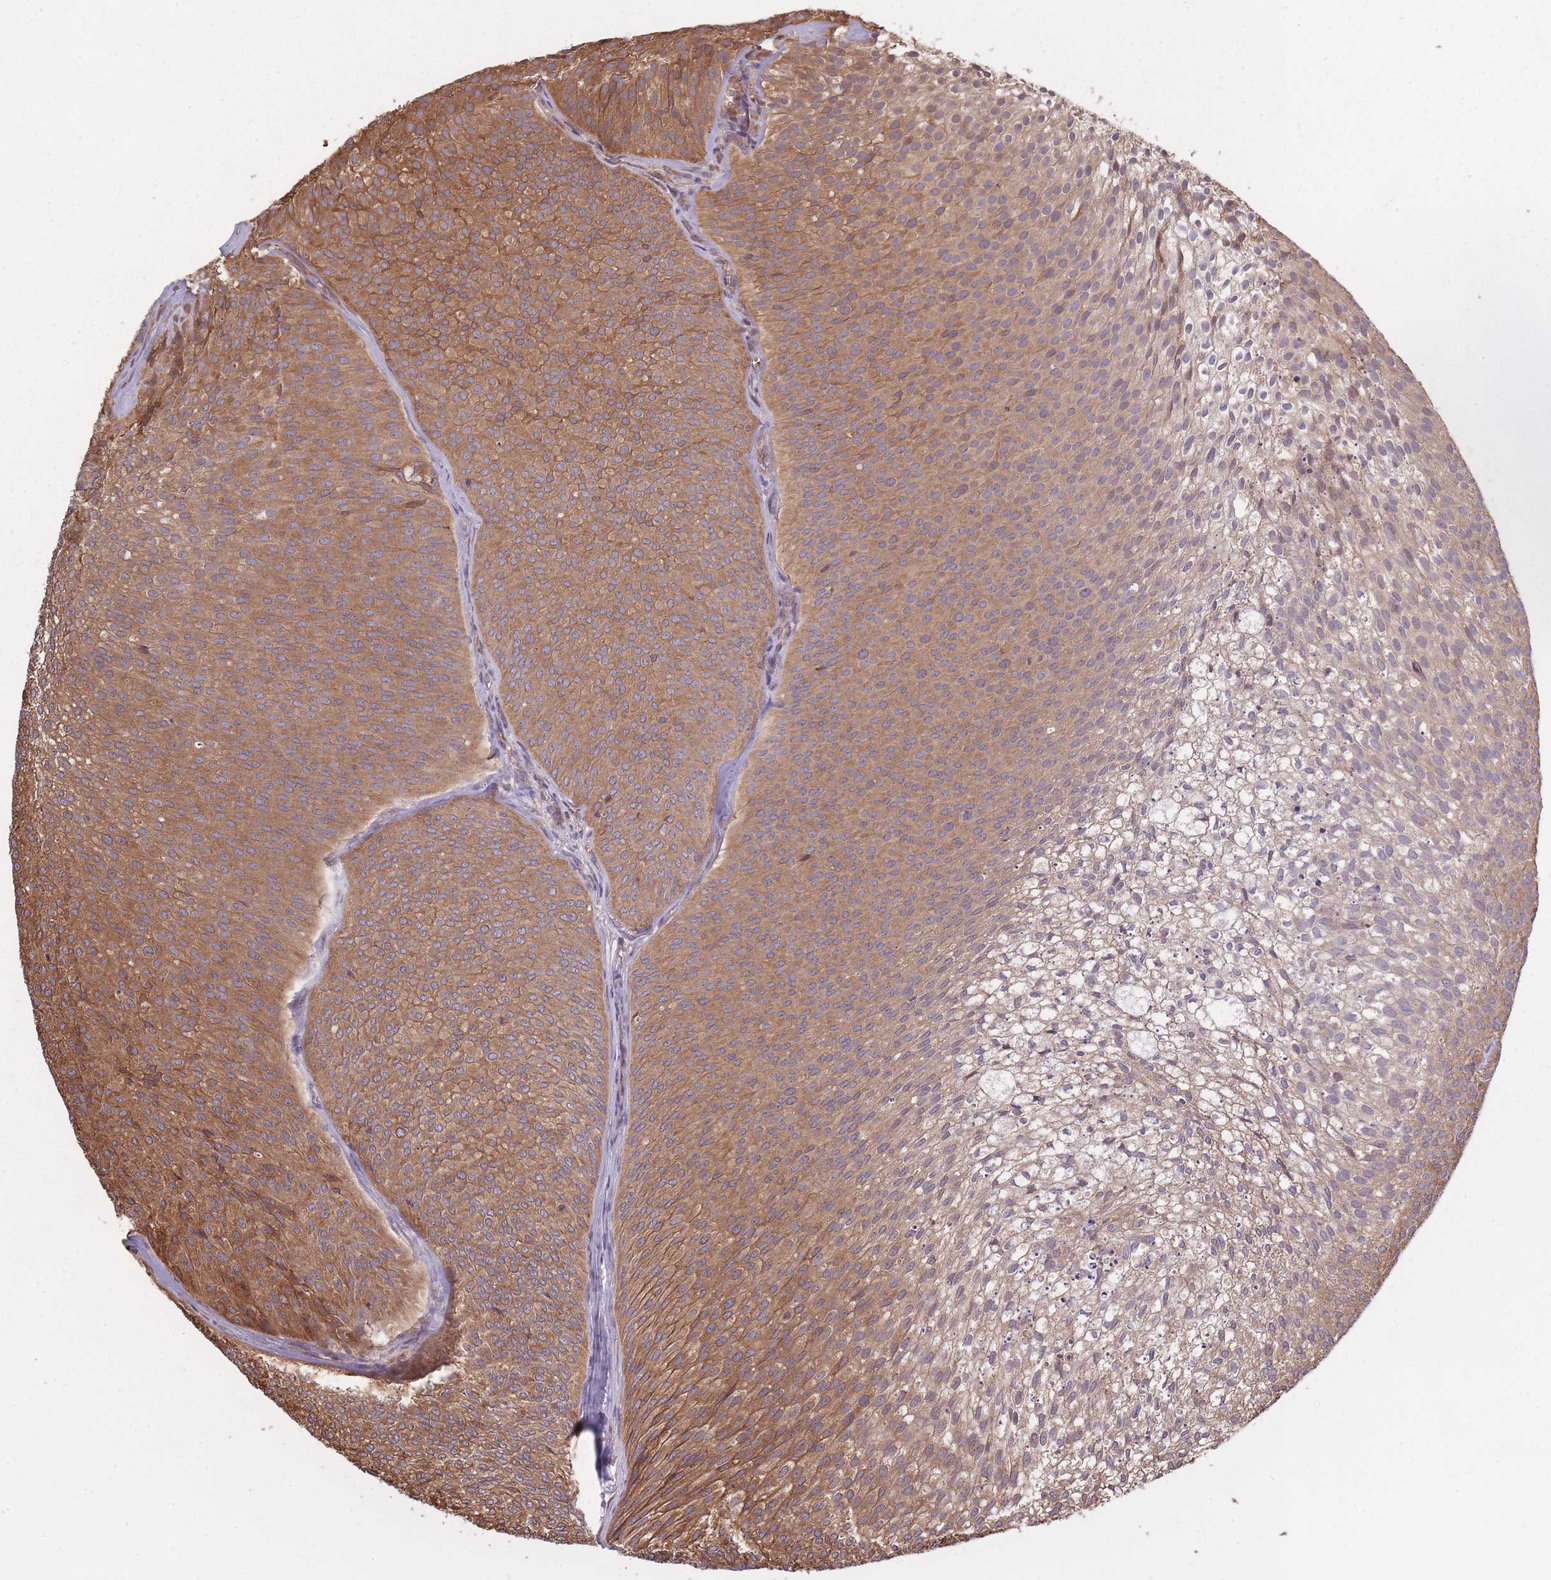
{"staining": {"intensity": "moderate", "quantity": ">75%", "location": "cytoplasmic/membranous"}, "tissue": "urothelial cancer", "cell_type": "Tumor cells", "image_type": "cancer", "snomed": [{"axis": "morphology", "description": "Urothelial carcinoma, Low grade"}, {"axis": "topography", "description": "Urinary bladder"}], "caption": "Immunohistochemical staining of urothelial carcinoma (low-grade) displays medium levels of moderate cytoplasmic/membranous positivity in about >75% of tumor cells.", "gene": "ARL13B", "patient": {"sex": "male", "age": 91}}